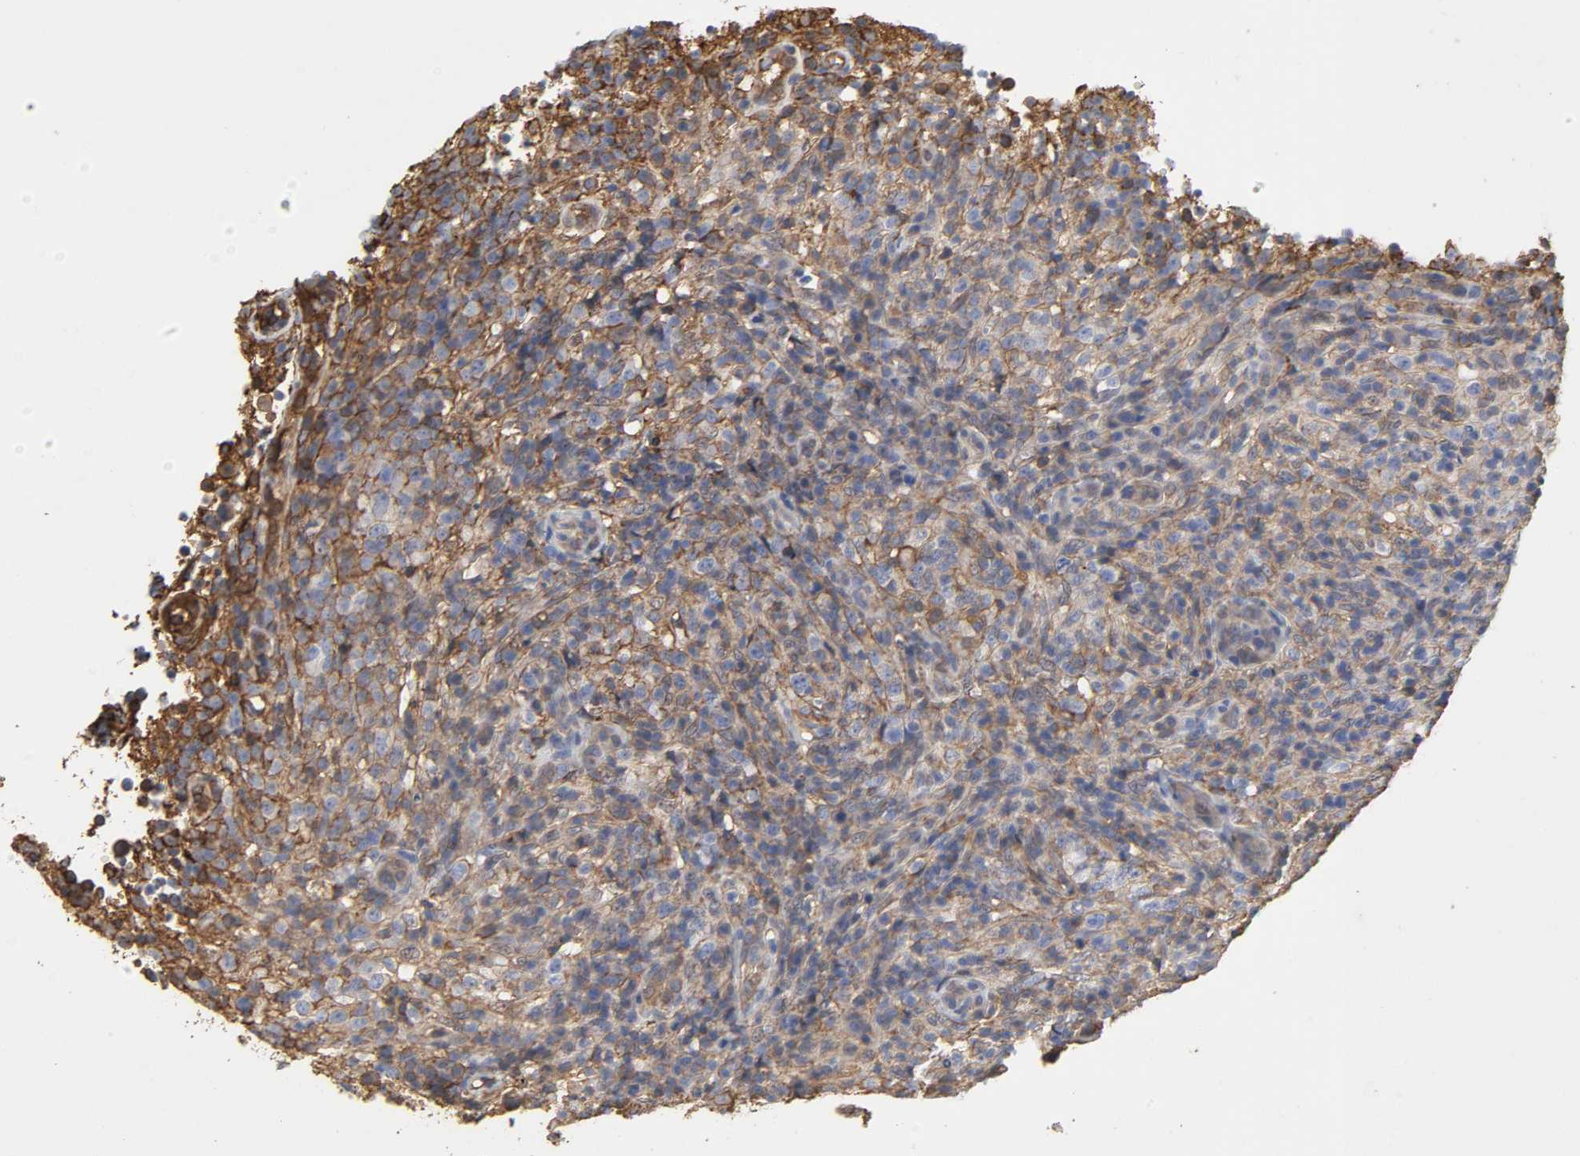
{"staining": {"intensity": "moderate", "quantity": "25%-75%", "location": "cytoplasmic/membranous"}, "tissue": "lymphoma", "cell_type": "Tumor cells", "image_type": "cancer", "snomed": [{"axis": "morphology", "description": "Malignant lymphoma, non-Hodgkin's type, High grade"}, {"axis": "topography", "description": "Lymph node"}], "caption": "Immunohistochemistry of human lymphoma shows medium levels of moderate cytoplasmic/membranous expression in about 25%-75% of tumor cells.", "gene": "ANXA2", "patient": {"sex": "female", "age": 76}}